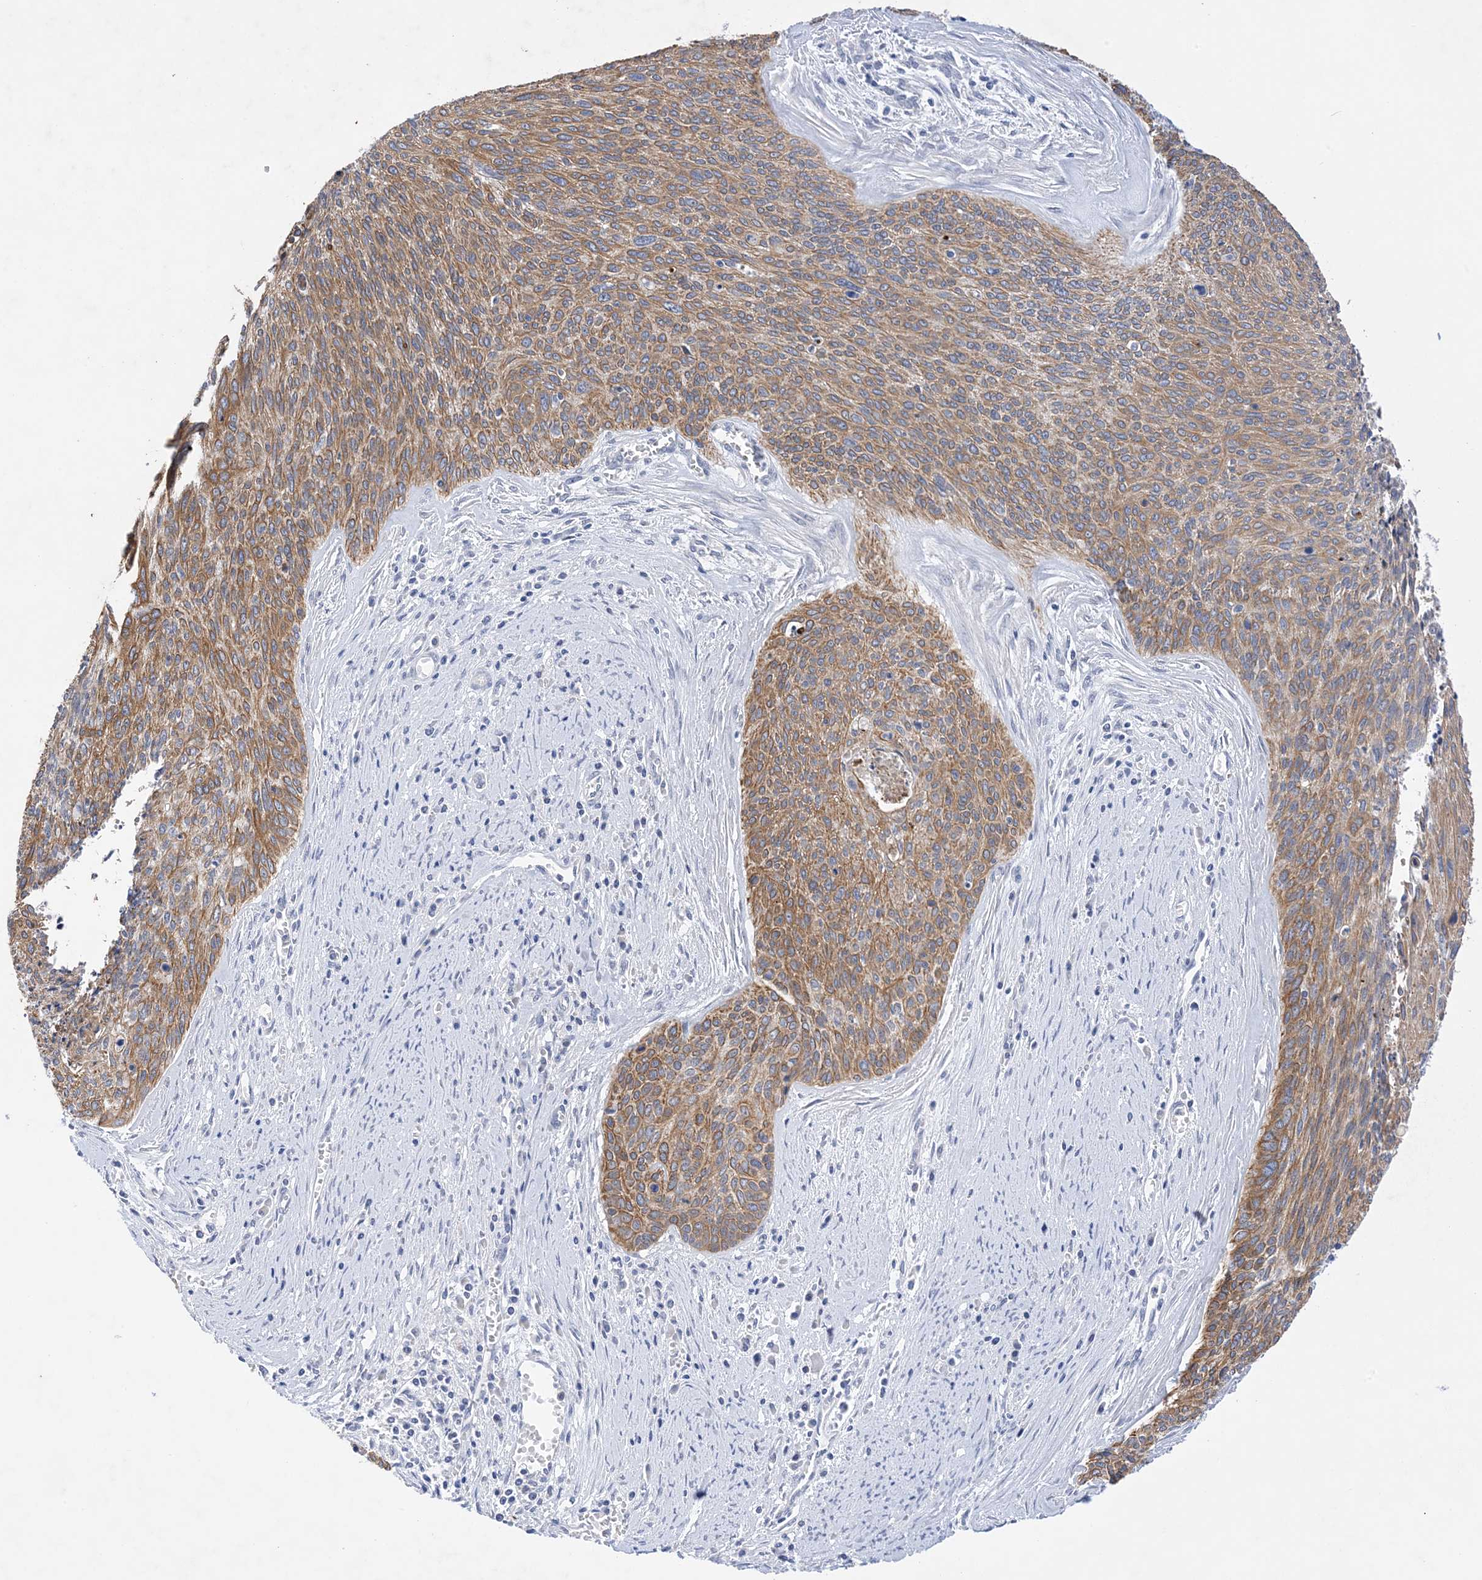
{"staining": {"intensity": "moderate", "quantity": ">75%", "location": "cytoplasmic/membranous"}, "tissue": "cervical cancer", "cell_type": "Tumor cells", "image_type": "cancer", "snomed": [{"axis": "morphology", "description": "Squamous cell carcinoma, NOS"}, {"axis": "topography", "description": "Cervix"}], "caption": "Immunohistochemistry (DAB) staining of cervical cancer (squamous cell carcinoma) shows moderate cytoplasmic/membranous protein expression in approximately >75% of tumor cells.", "gene": "PLK4", "patient": {"sex": "female", "age": 55}}